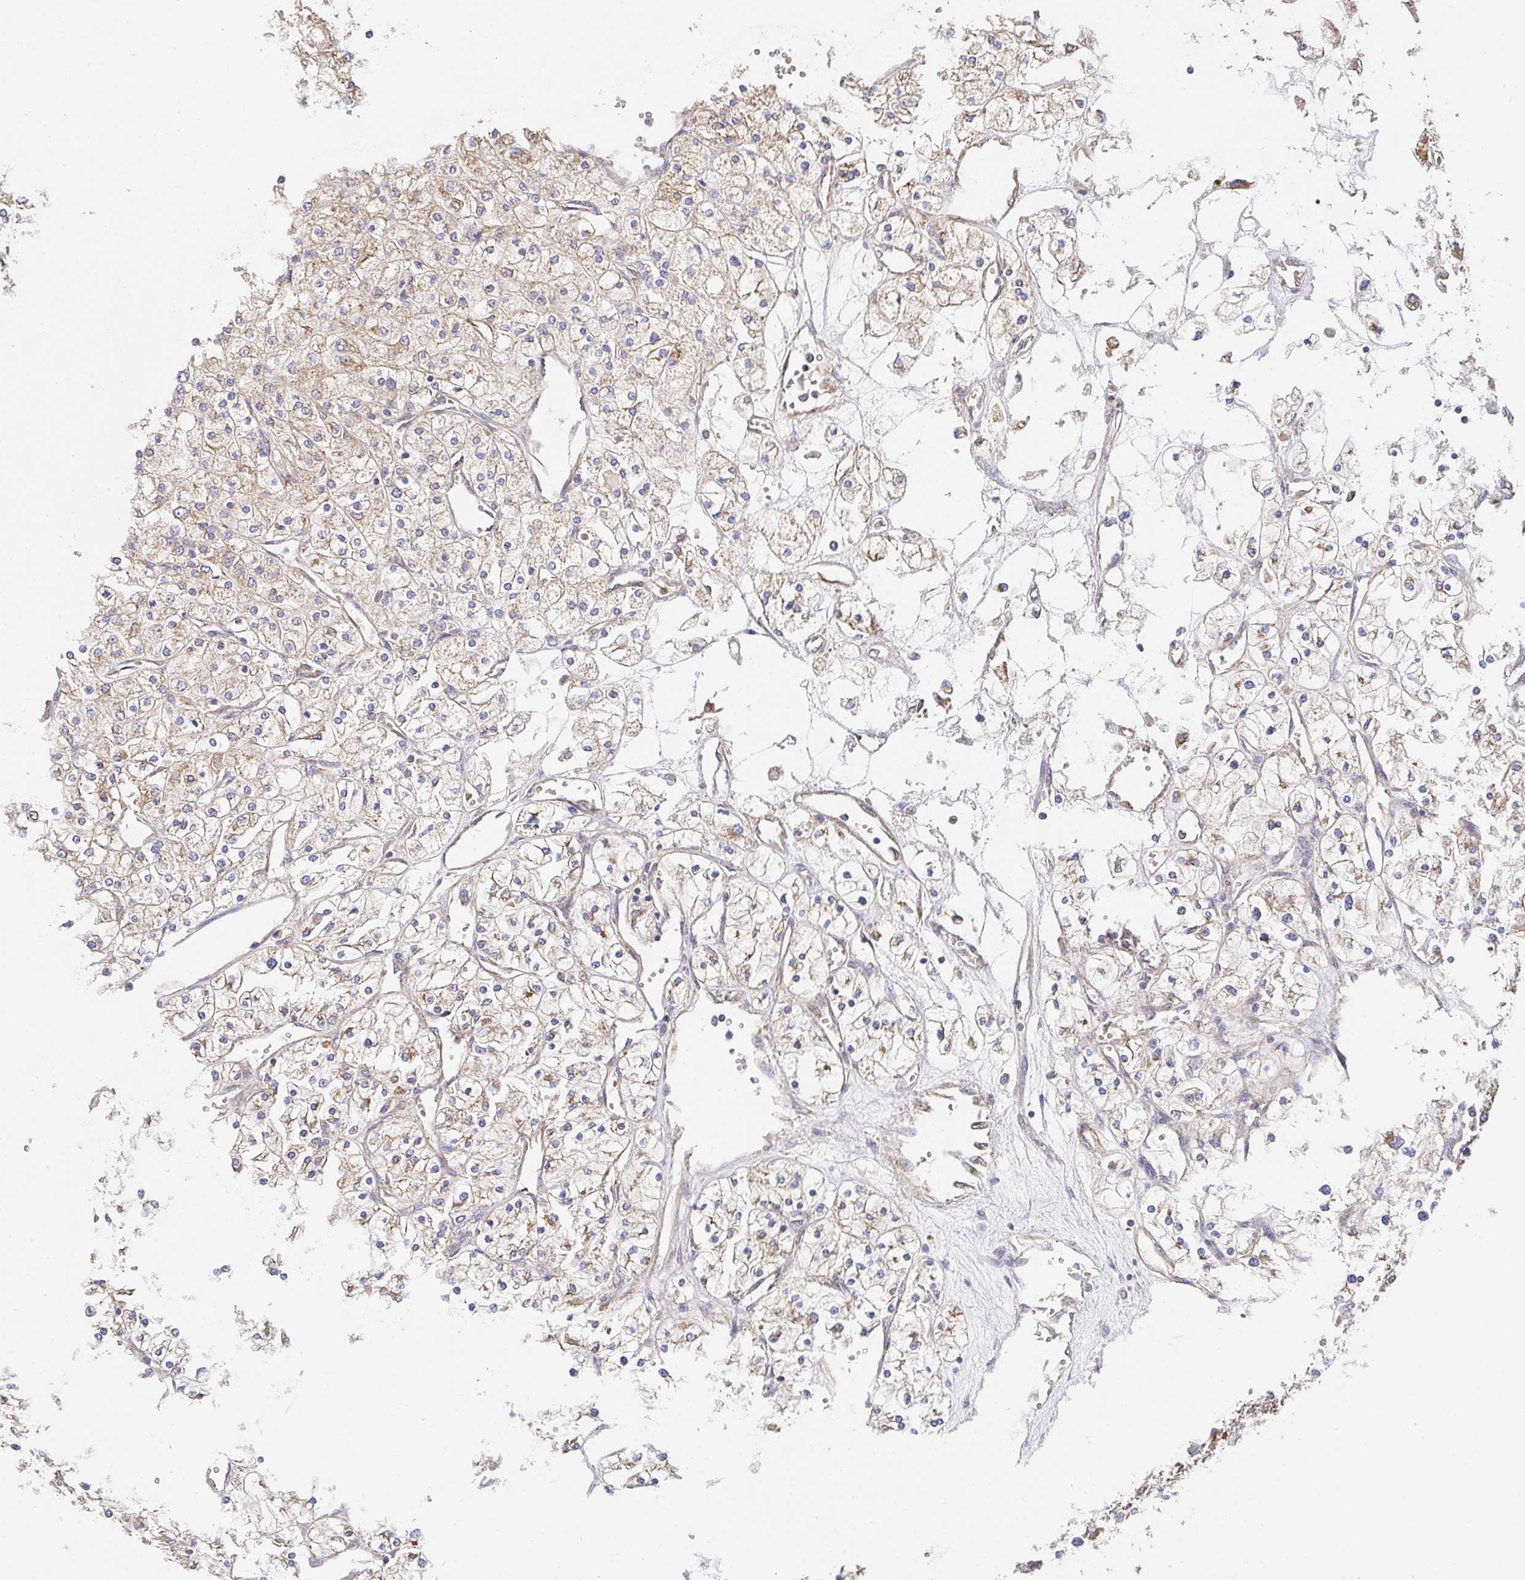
{"staining": {"intensity": "weak", "quantity": ">75%", "location": "cytoplasmic/membranous"}, "tissue": "renal cancer", "cell_type": "Tumor cells", "image_type": "cancer", "snomed": [{"axis": "morphology", "description": "Adenocarcinoma, NOS"}, {"axis": "topography", "description": "Kidney"}], "caption": "The photomicrograph exhibits immunohistochemical staining of renal cancer. There is weak cytoplasmic/membranous staining is present in approximately >75% of tumor cells. The staining was performed using DAB, with brown indicating positive protein expression. Nuclei are stained blue with hematoxylin.", "gene": "APBB1", "patient": {"sex": "male", "age": 80}}